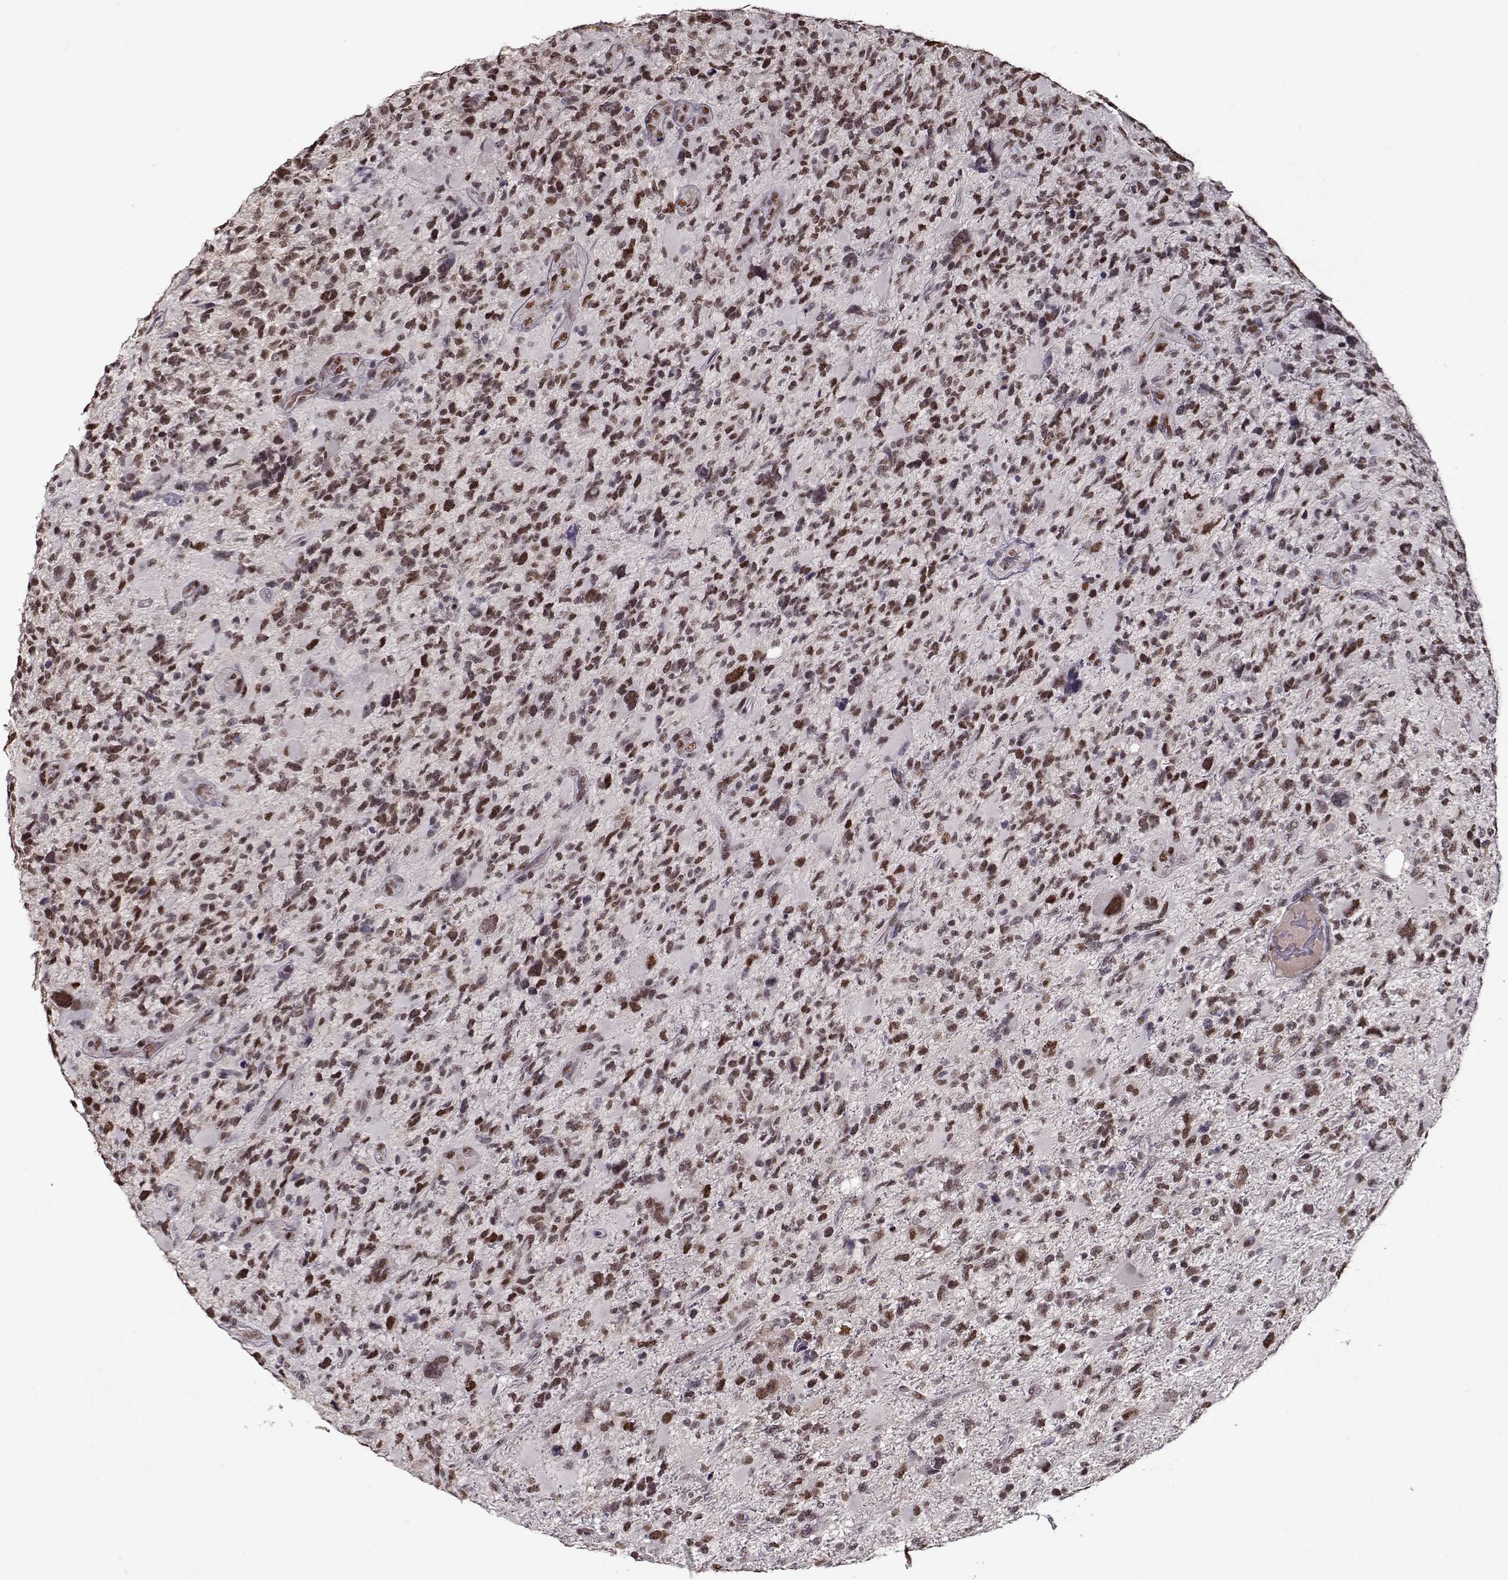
{"staining": {"intensity": "moderate", "quantity": "25%-75%", "location": "nuclear"}, "tissue": "glioma", "cell_type": "Tumor cells", "image_type": "cancer", "snomed": [{"axis": "morphology", "description": "Glioma, malignant, High grade"}, {"axis": "topography", "description": "Brain"}], "caption": "Immunohistochemical staining of human malignant high-grade glioma demonstrates medium levels of moderate nuclear protein staining in approximately 25%-75% of tumor cells.", "gene": "PRMT8", "patient": {"sex": "female", "age": 71}}